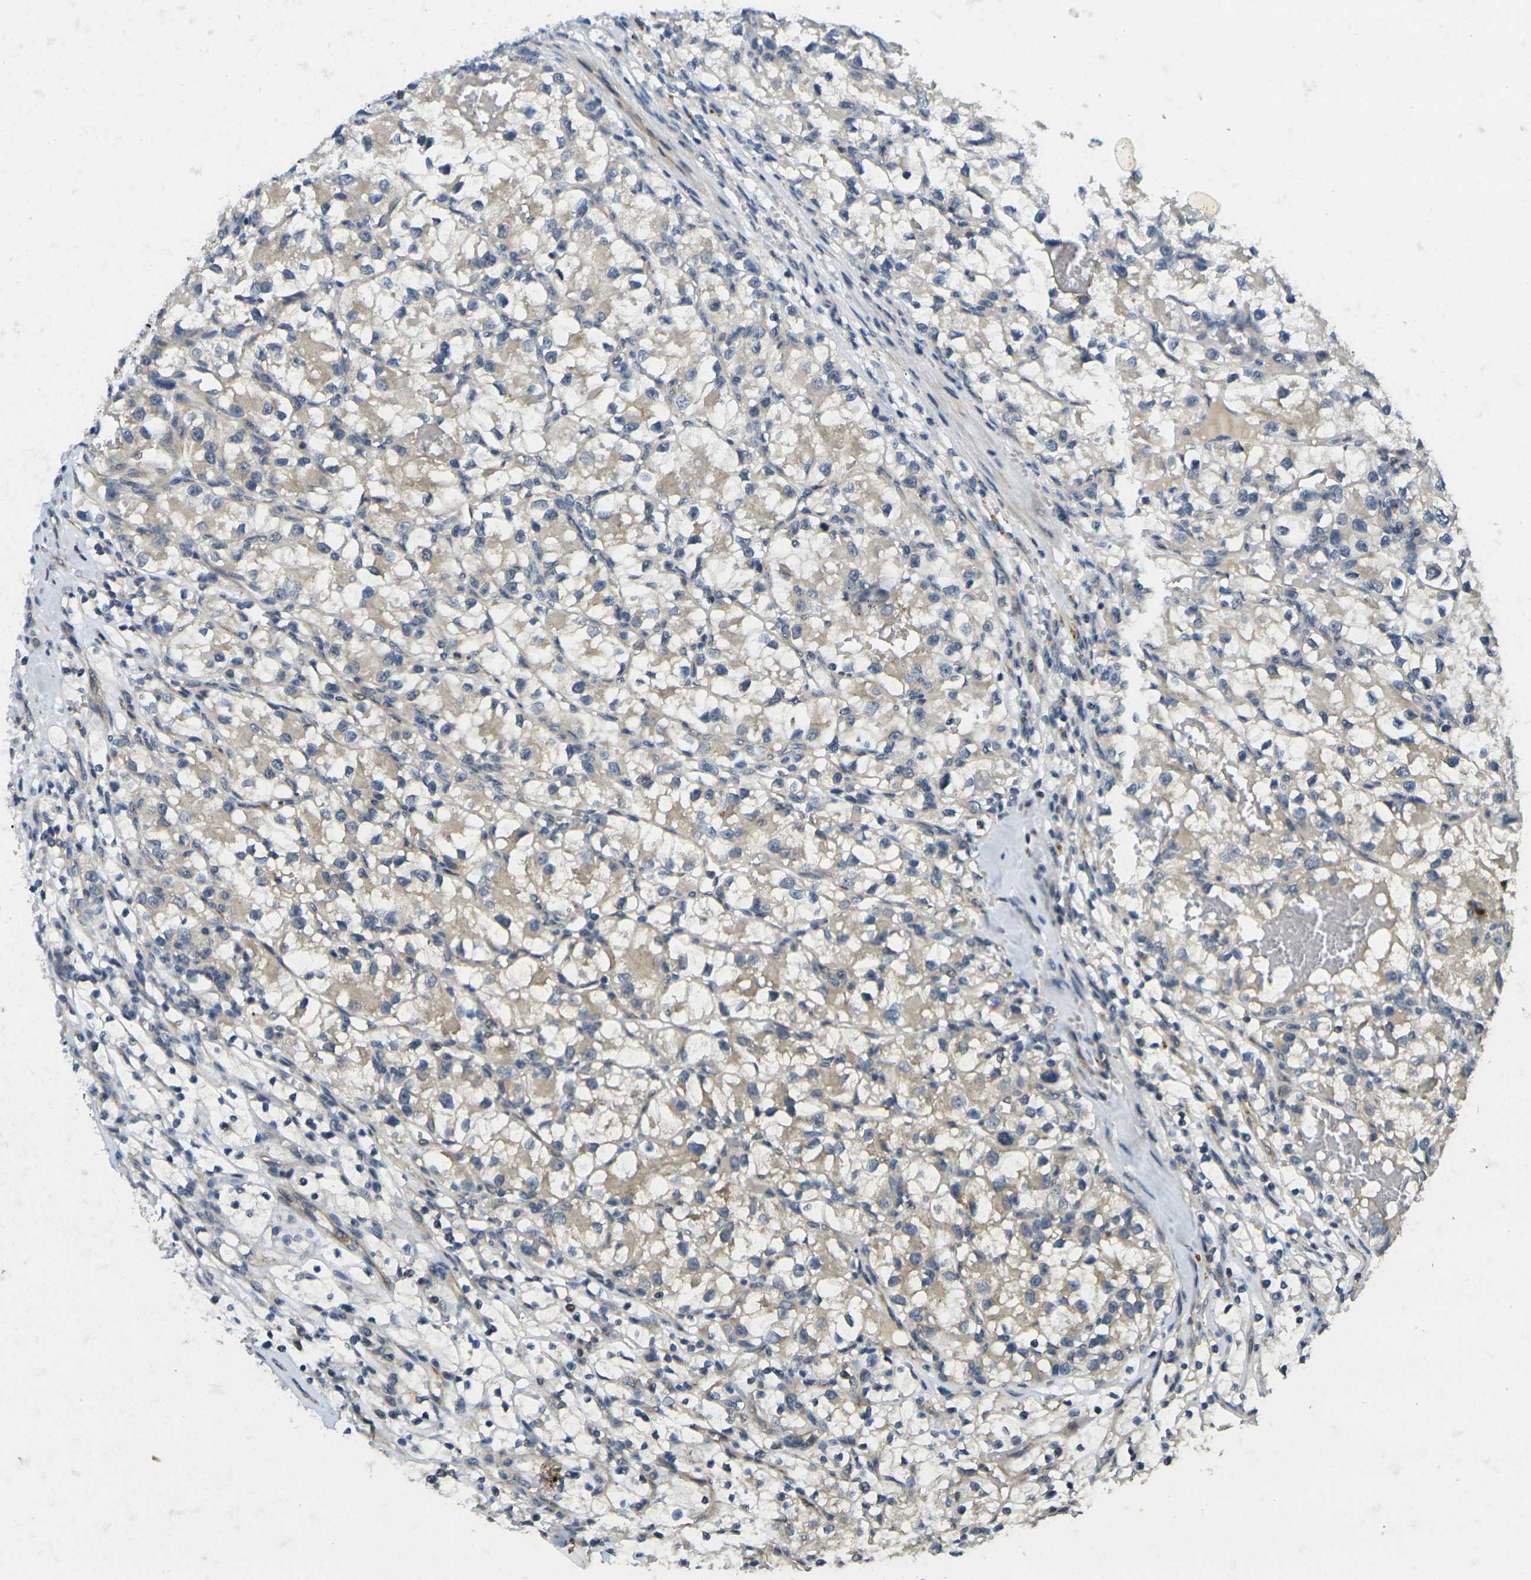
{"staining": {"intensity": "weak", "quantity": "<25%", "location": "cytoplasmic/membranous"}, "tissue": "renal cancer", "cell_type": "Tumor cells", "image_type": "cancer", "snomed": [{"axis": "morphology", "description": "Adenocarcinoma, NOS"}, {"axis": "topography", "description": "Kidney"}], "caption": "Human renal cancer (adenocarcinoma) stained for a protein using IHC reveals no expression in tumor cells.", "gene": "MINAR2", "patient": {"sex": "female", "age": 57}}